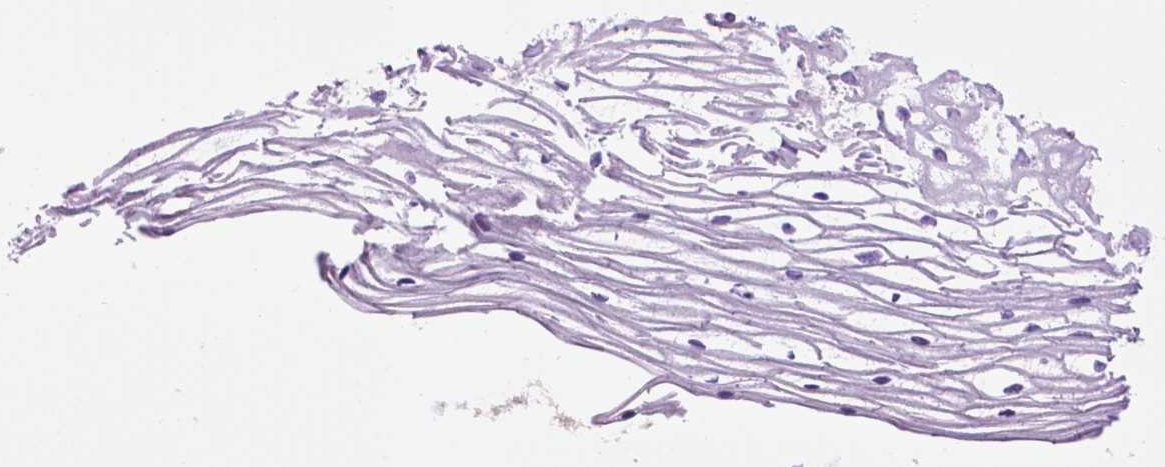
{"staining": {"intensity": "moderate", "quantity": "25%-75%", "location": "cytoplasmic/membranous"}, "tissue": "cervix", "cell_type": "Glandular cells", "image_type": "normal", "snomed": [{"axis": "morphology", "description": "Normal tissue, NOS"}, {"axis": "topography", "description": "Cervix"}], "caption": "This is a photomicrograph of immunohistochemistry (IHC) staining of unremarkable cervix, which shows moderate staining in the cytoplasmic/membranous of glandular cells.", "gene": "PYCR3", "patient": {"sex": "female", "age": 40}}